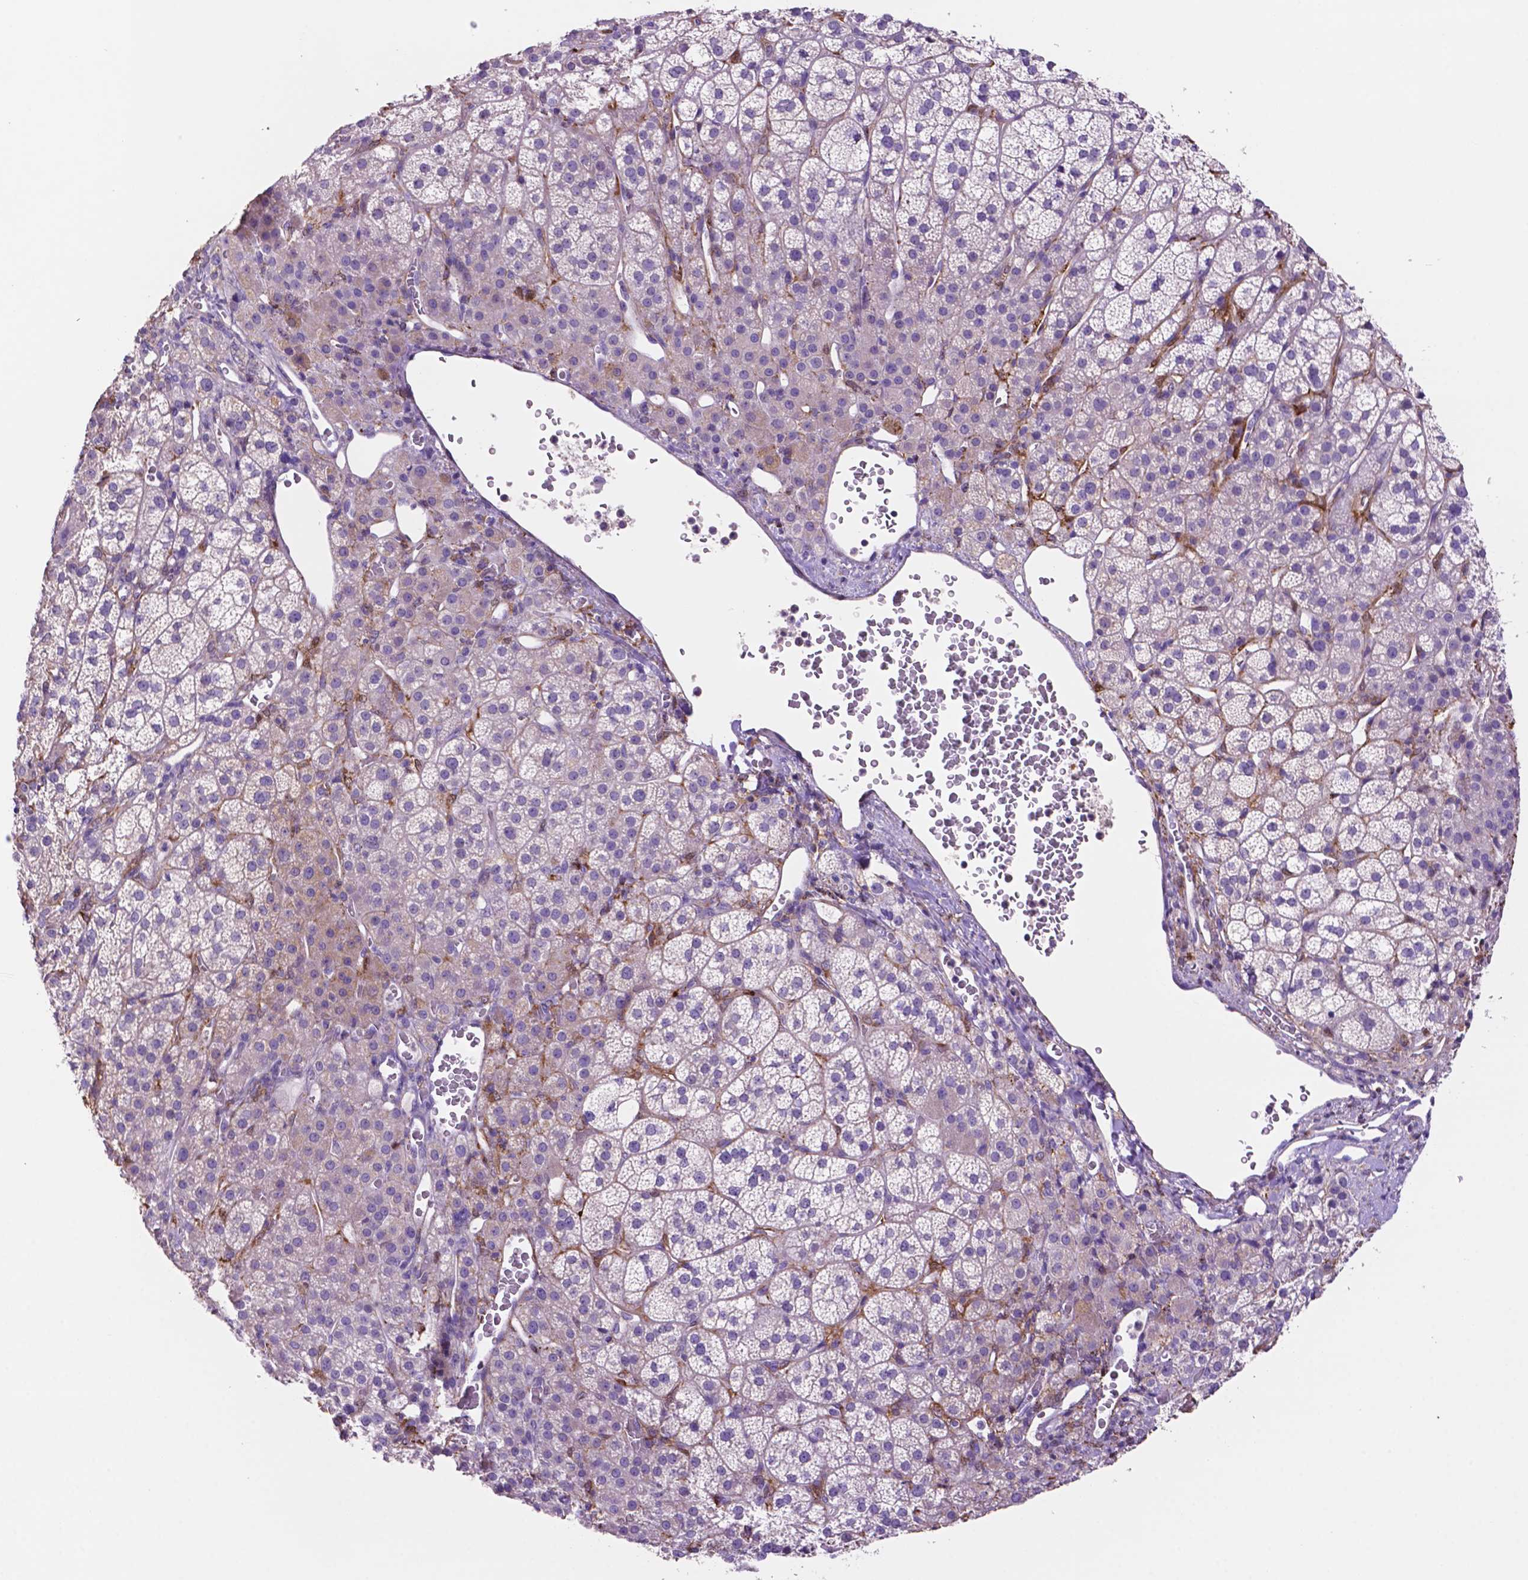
{"staining": {"intensity": "negative", "quantity": "none", "location": "none"}, "tissue": "adrenal gland", "cell_type": "Glandular cells", "image_type": "normal", "snomed": [{"axis": "morphology", "description": "Normal tissue, NOS"}, {"axis": "topography", "description": "Adrenal gland"}], "caption": "Benign adrenal gland was stained to show a protein in brown. There is no significant positivity in glandular cells. (Brightfield microscopy of DAB (3,3'-diaminobenzidine) immunohistochemistry at high magnification).", "gene": "PRPS2", "patient": {"sex": "female", "age": 60}}